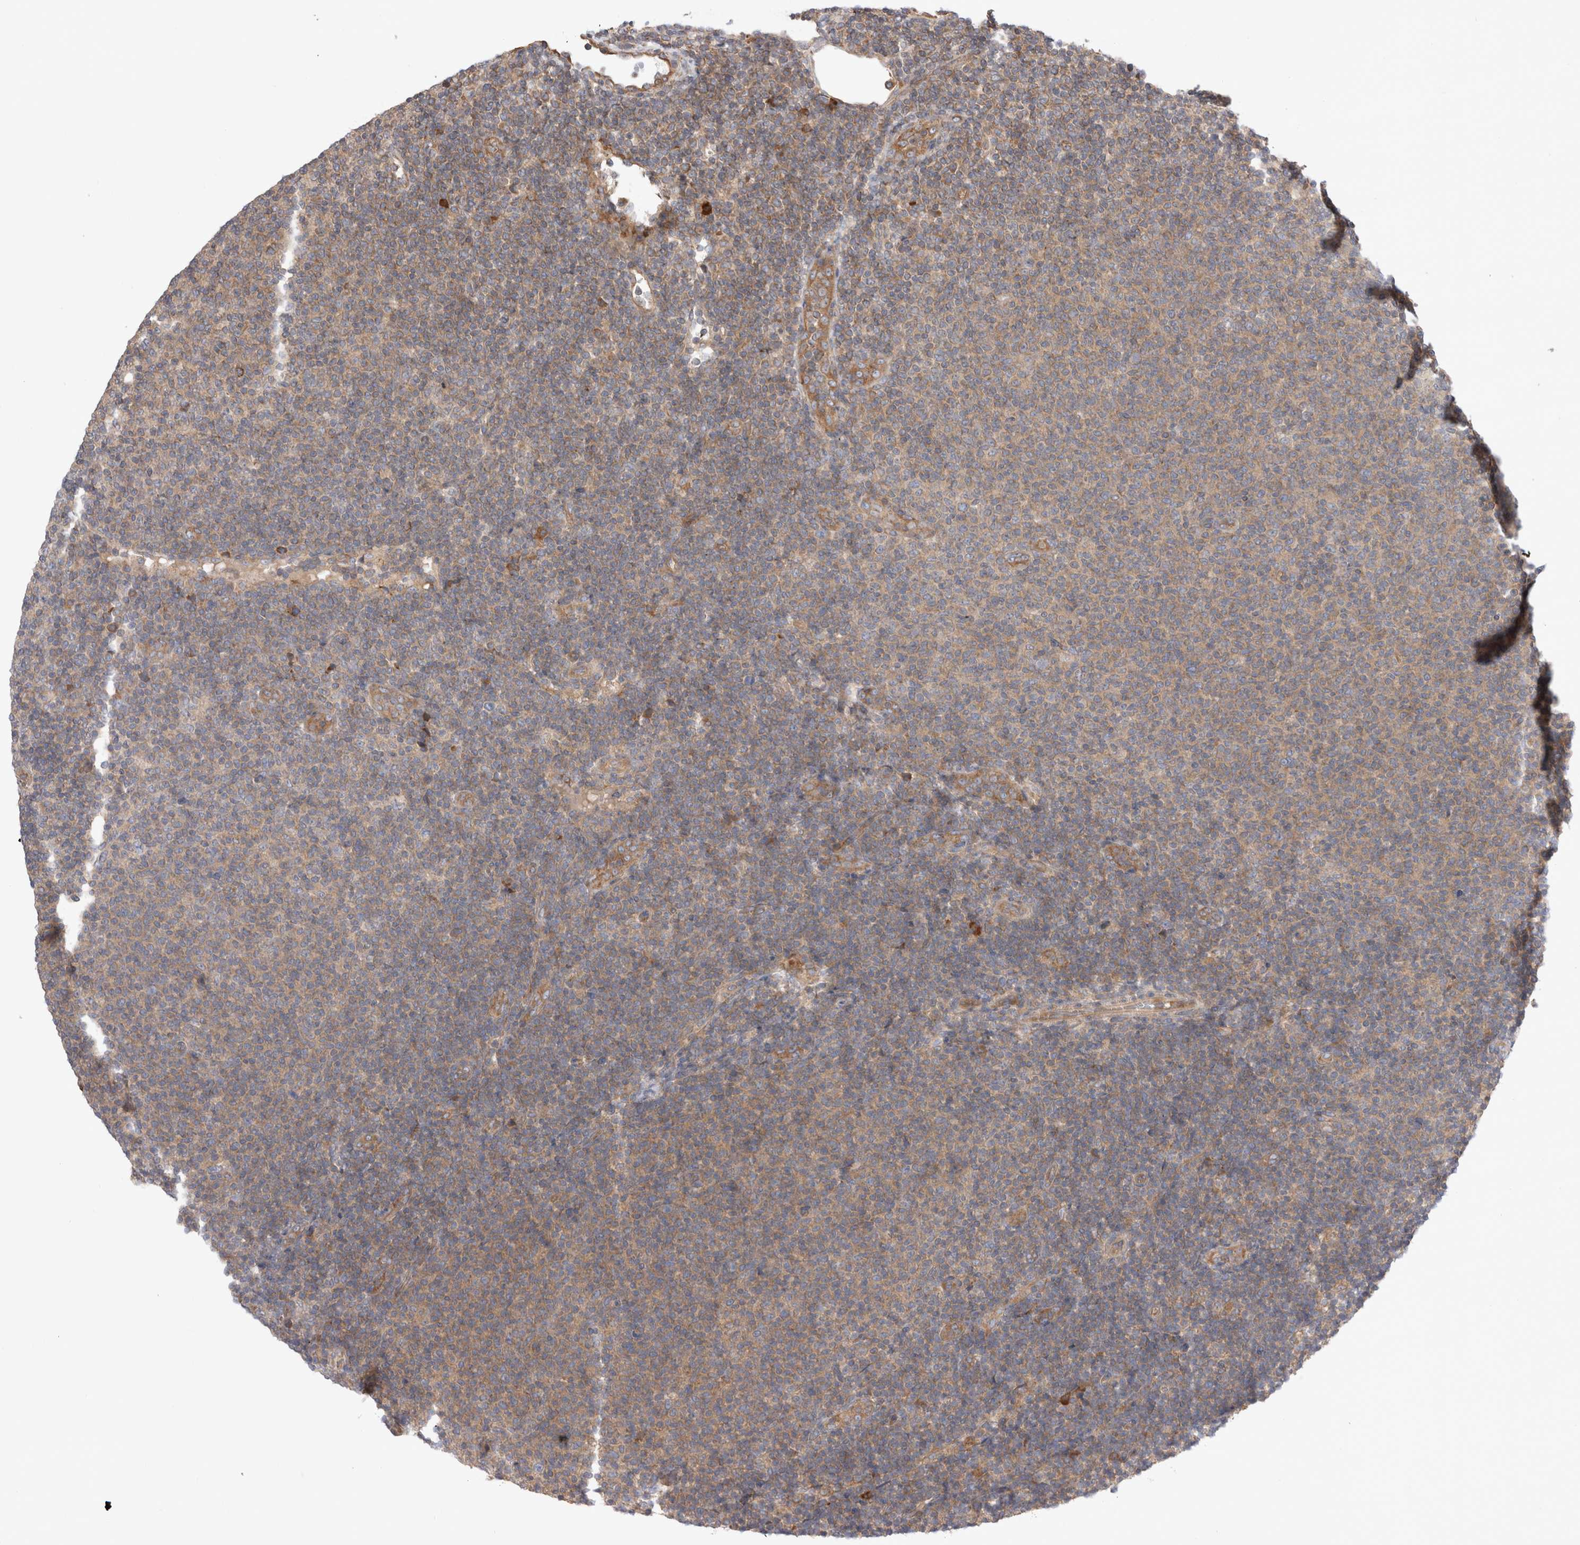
{"staining": {"intensity": "weak", "quantity": ">75%", "location": "cytoplasmic/membranous"}, "tissue": "lymphoma", "cell_type": "Tumor cells", "image_type": "cancer", "snomed": [{"axis": "morphology", "description": "Malignant lymphoma, non-Hodgkin's type, Low grade"}, {"axis": "topography", "description": "Lymph node"}], "caption": "Weak cytoplasmic/membranous staining for a protein is present in approximately >75% of tumor cells of lymphoma using immunohistochemistry (IHC).", "gene": "PDCD10", "patient": {"sex": "male", "age": 66}}